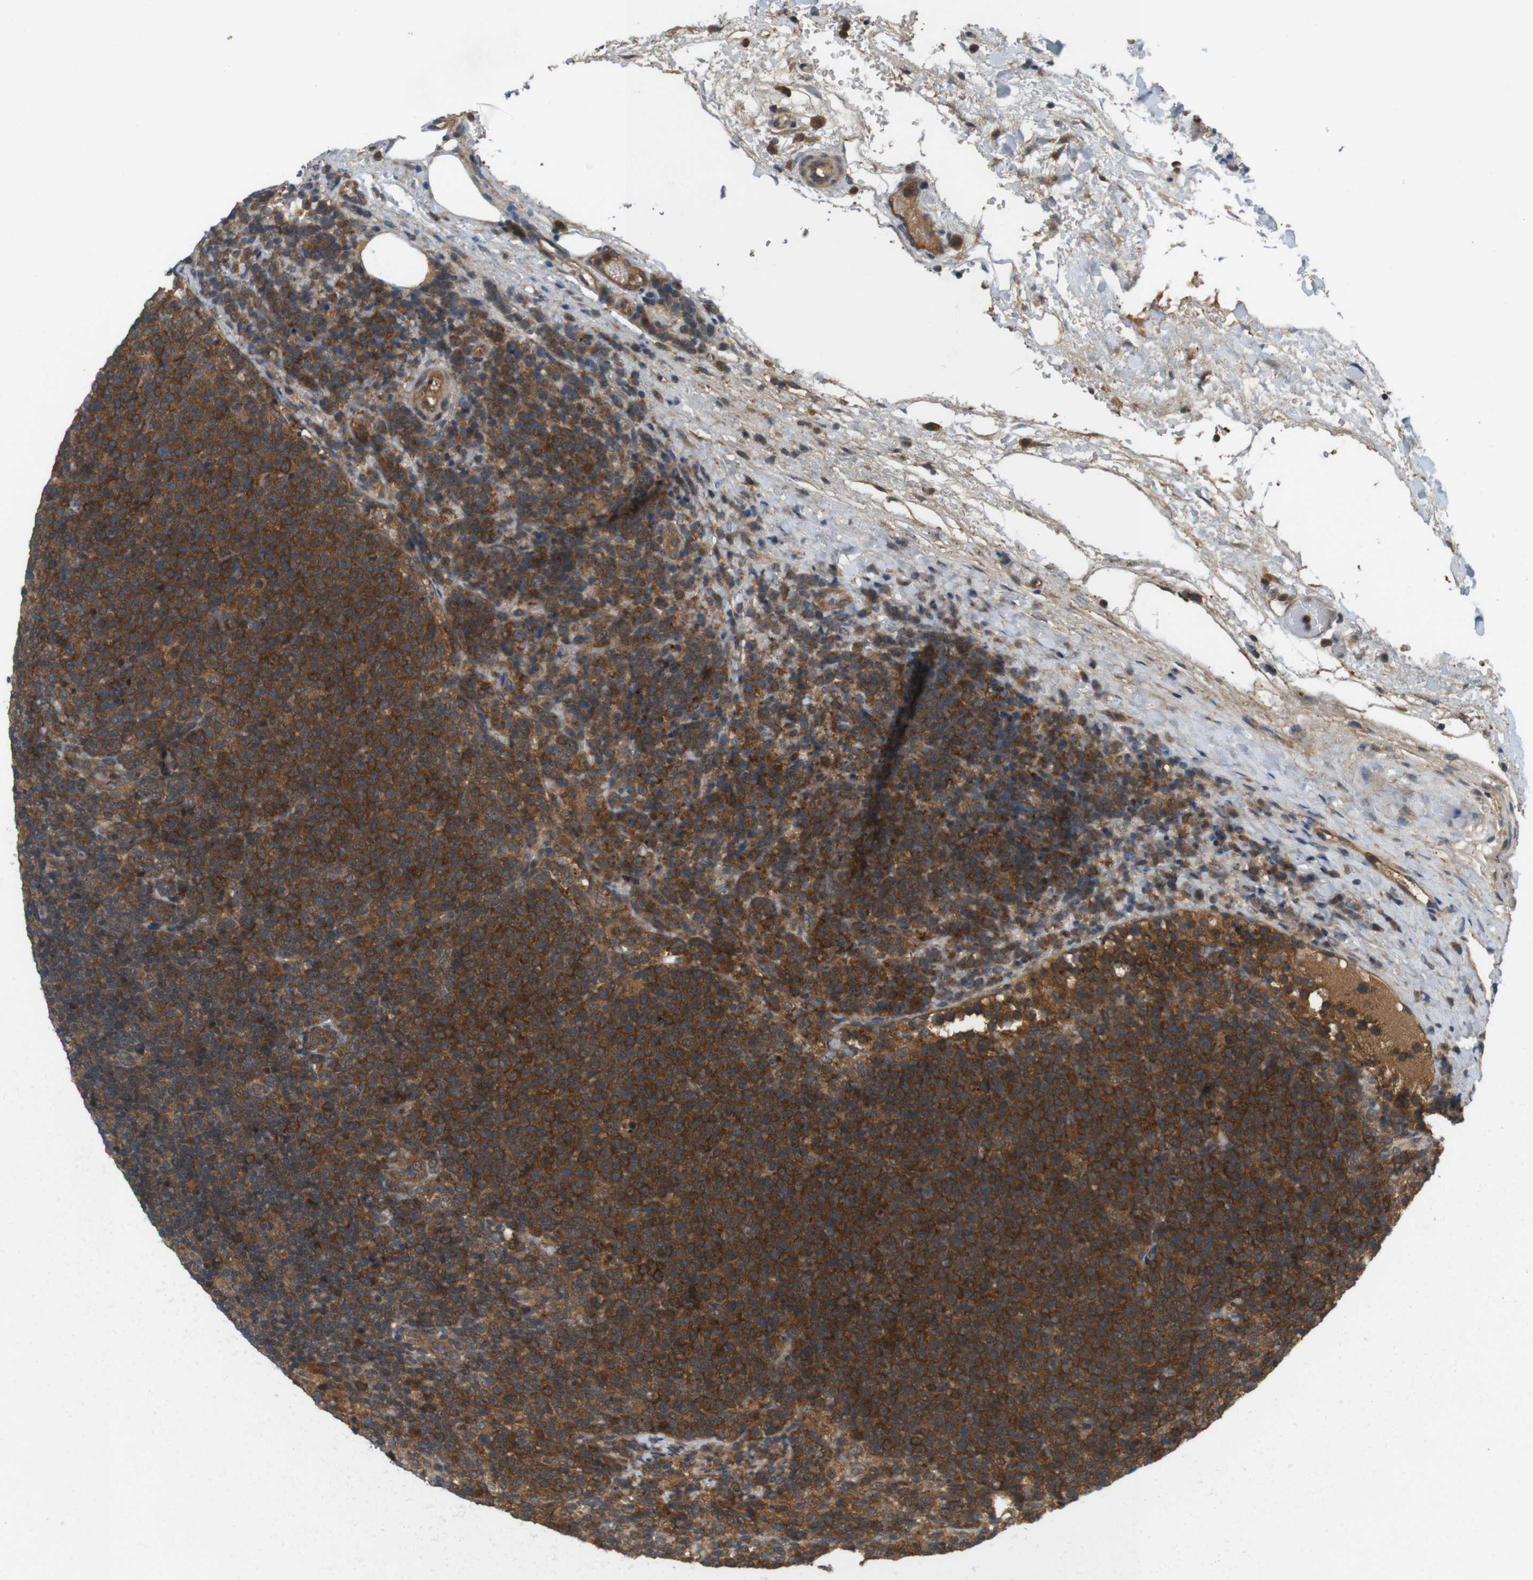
{"staining": {"intensity": "strong", "quantity": ">75%", "location": "cytoplasmic/membranous"}, "tissue": "lymphoma", "cell_type": "Tumor cells", "image_type": "cancer", "snomed": [{"axis": "morphology", "description": "Malignant lymphoma, non-Hodgkin's type, High grade"}, {"axis": "topography", "description": "Lymph node"}], "caption": "This is an image of IHC staining of lymphoma, which shows strong positivity in the cytoplasmic/membranous of tumor cells.", "gene": "NFKBIE", "patient": {"sex": "male", "age": 61}}